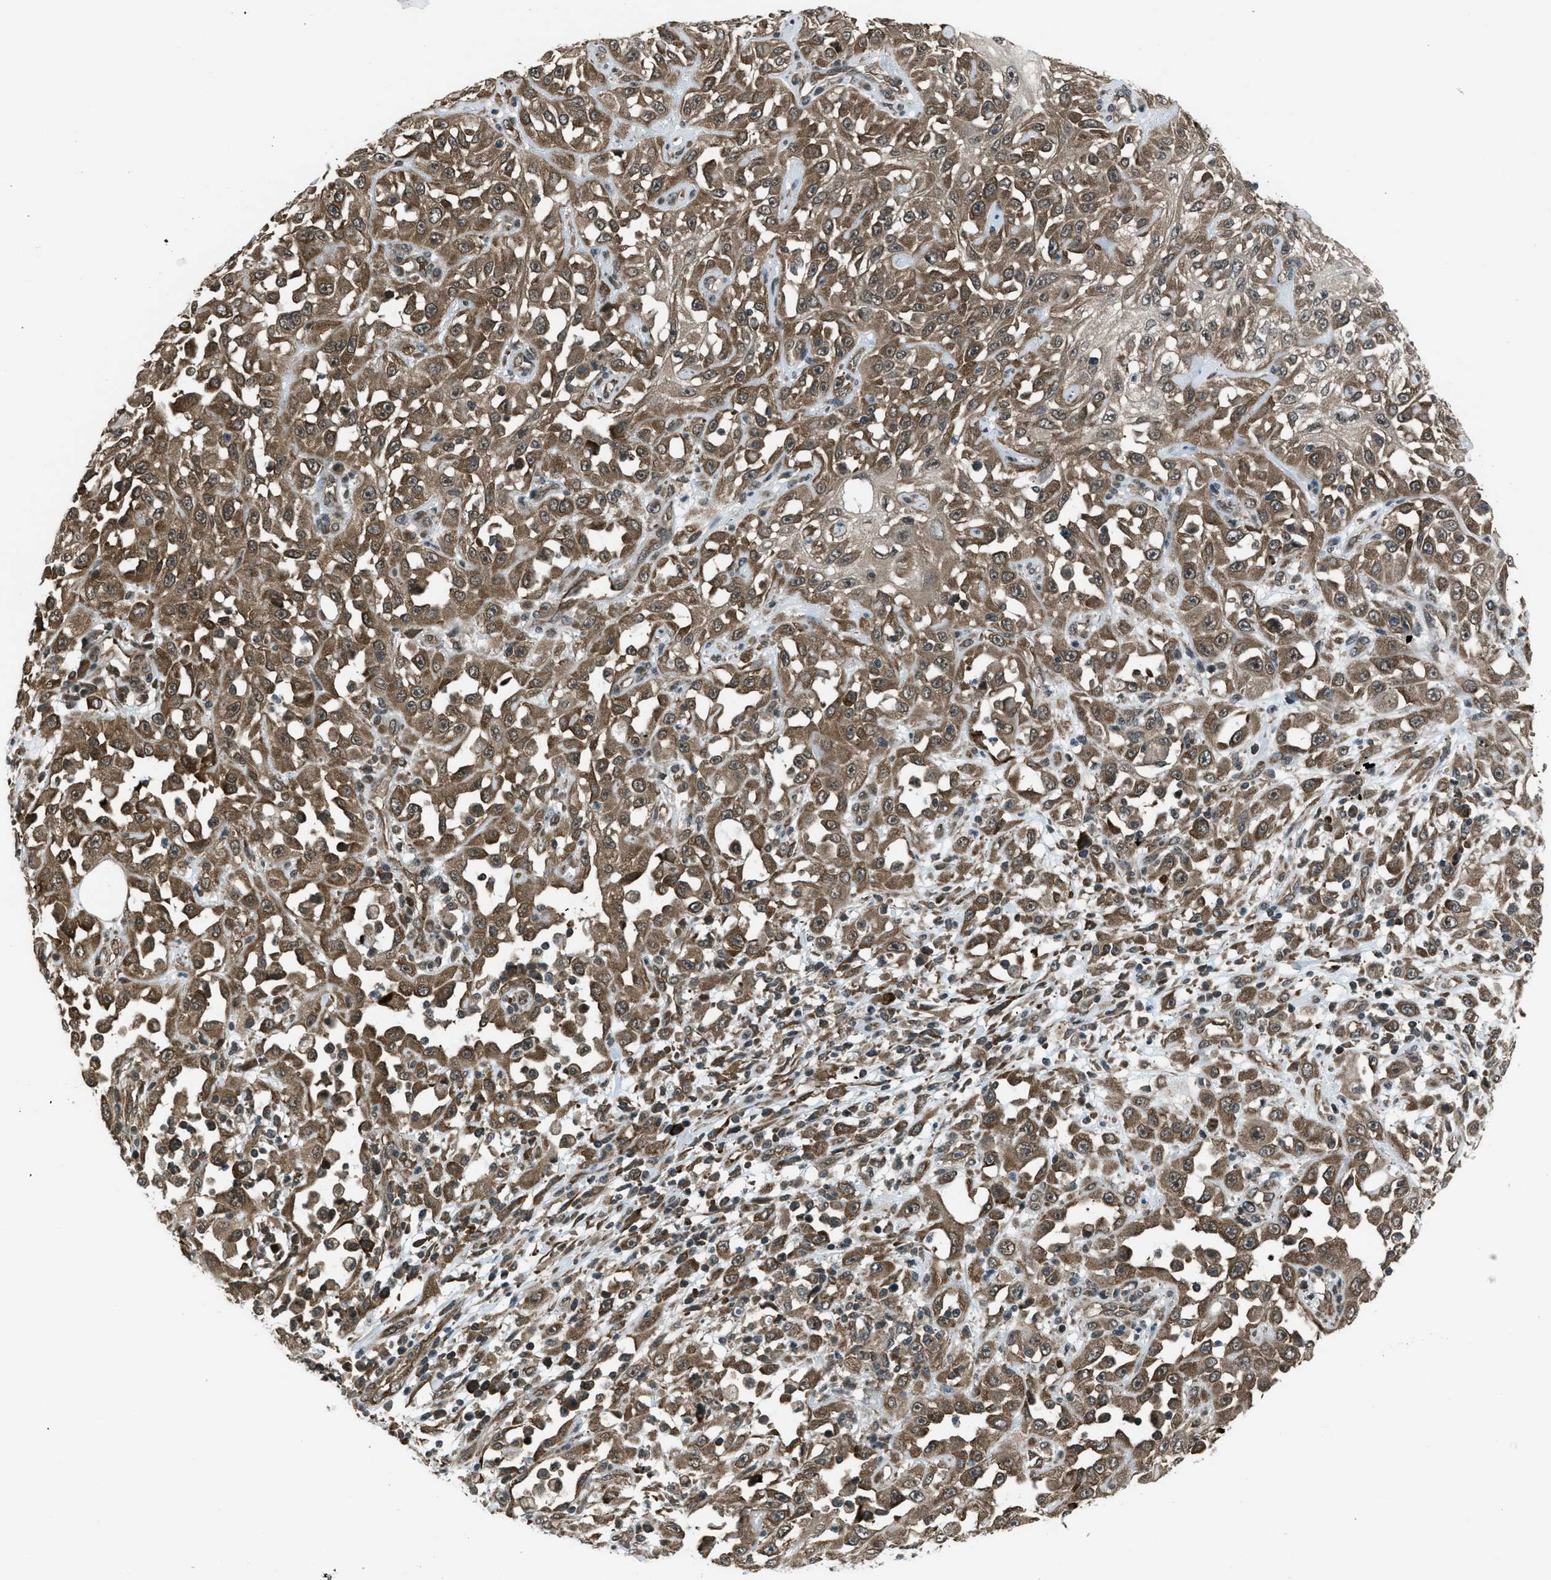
{"staining": {"intensity": "moderate", "quantity": ">75%", "location": "cytoplasmic/membranous"}, "tissue": "skin cancer", "cell_type": "Tumor cells", "image_type": "cancer", "snomed": [{"axis": "morphology", "description": "Squamous cell carcinoma, NOS"}, {"axis": "morphology", "description": "Squamous cell carcinoma, metastatic, NOS"}, {"axis": "topography", "description": "Skin"}, {"axis": "topography", "description": "Lymph node"}], "caption": "Skin cancer stained with DAB (3,3'-diaminobenzidine) IHC shows medium levels of moderate cytoplasmic/membranous expression in approximately >75% of tumor cells.", "gene": "ASAP2", "patient": {"sex": "male", "age": 75}}